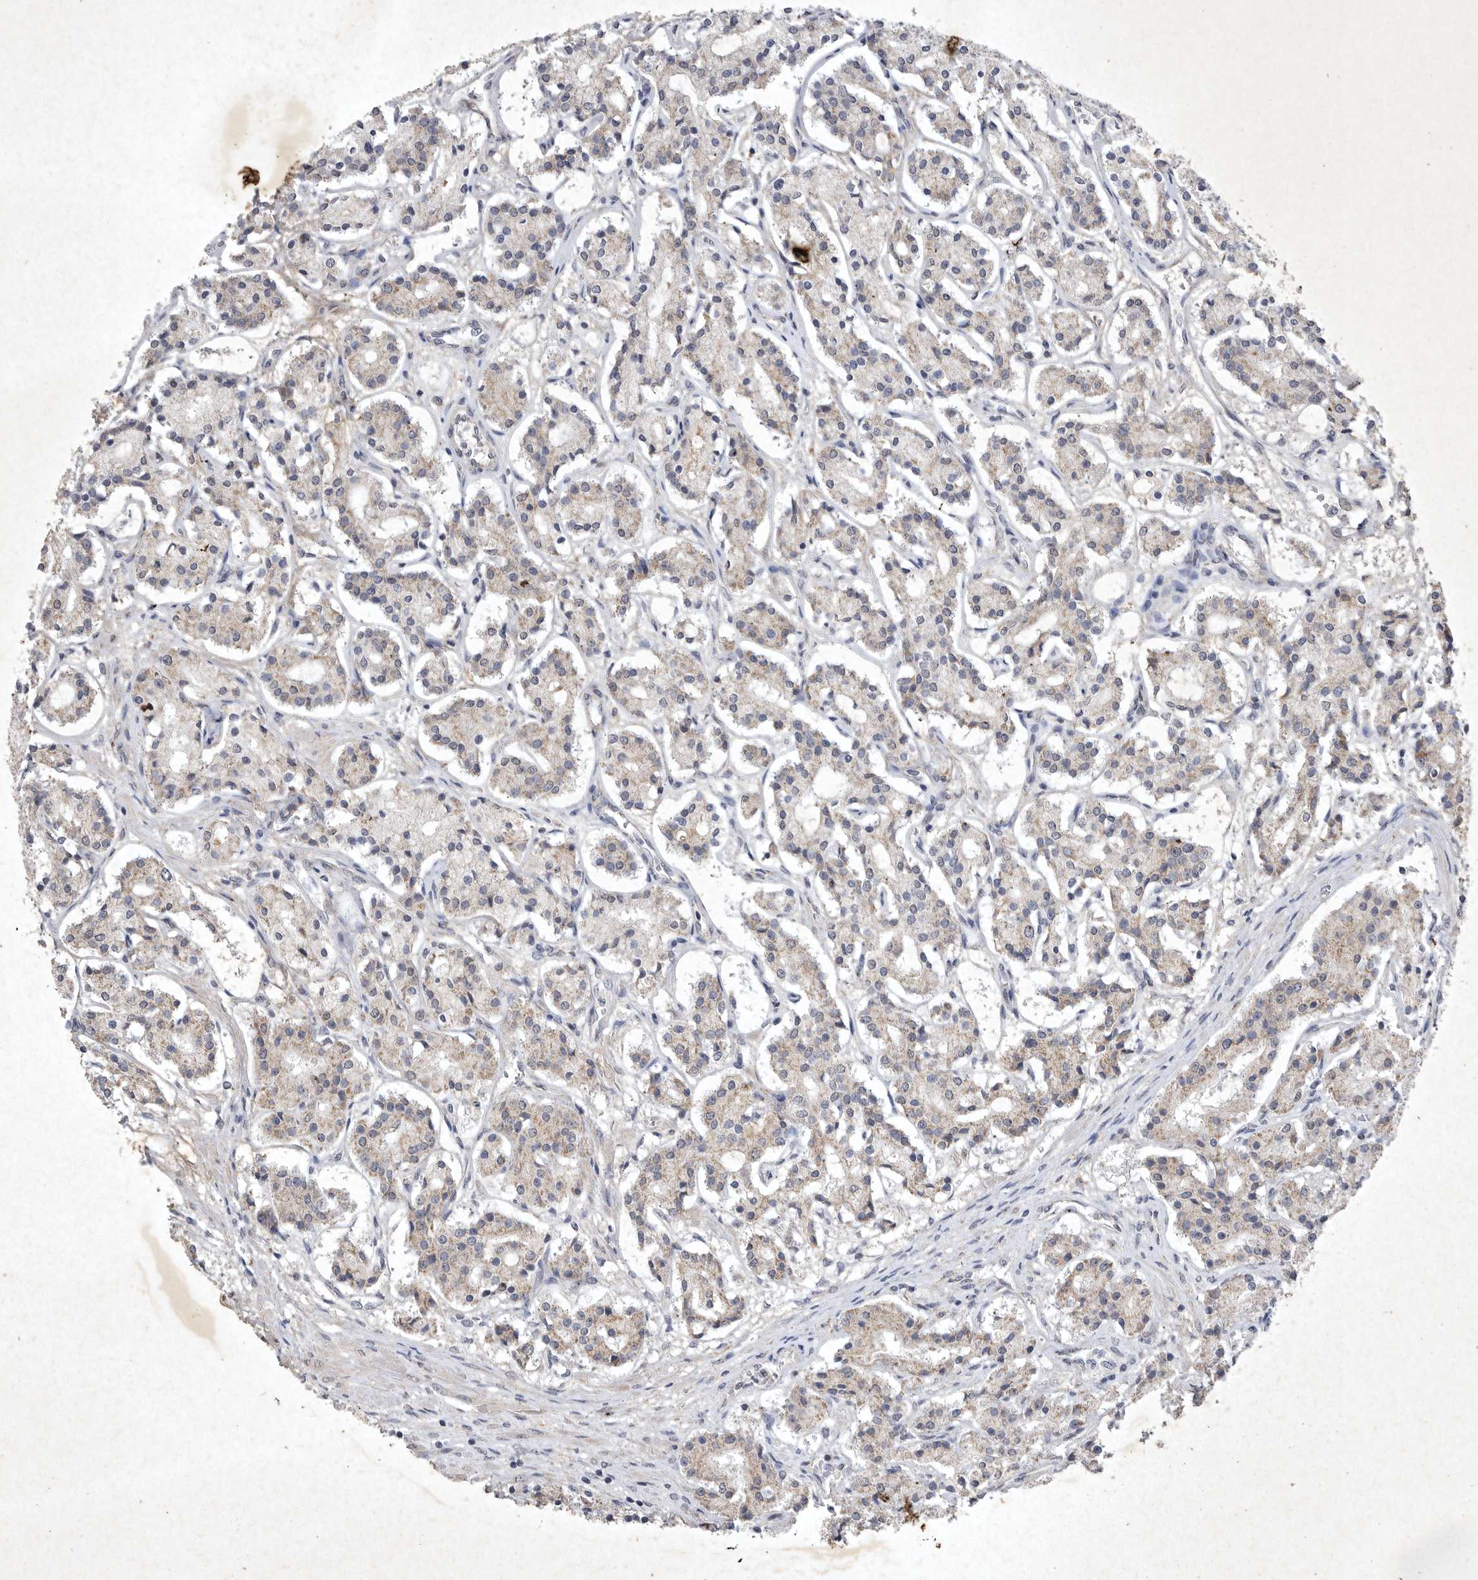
{"staining": {"intensity": "weak", "quantity": "25%-75%", "location": "cytoplasmic/membranous"}, "tissue": "prostate cancer", "cell_type": "Tumor cells", "image_type": "cancer", "snomed": [{"axis": "morphology", "description": "Adenocarcinoma, High grade"}, {"axis": "topography", "description": "Prostate"}], "caption": "Human prostate adenocarcinoma (high-grade) stained with a protein marker exhibits weak staining in tumor cells.", "gene": "DDR1", "patient": {"sex": "male", "age": 60}}